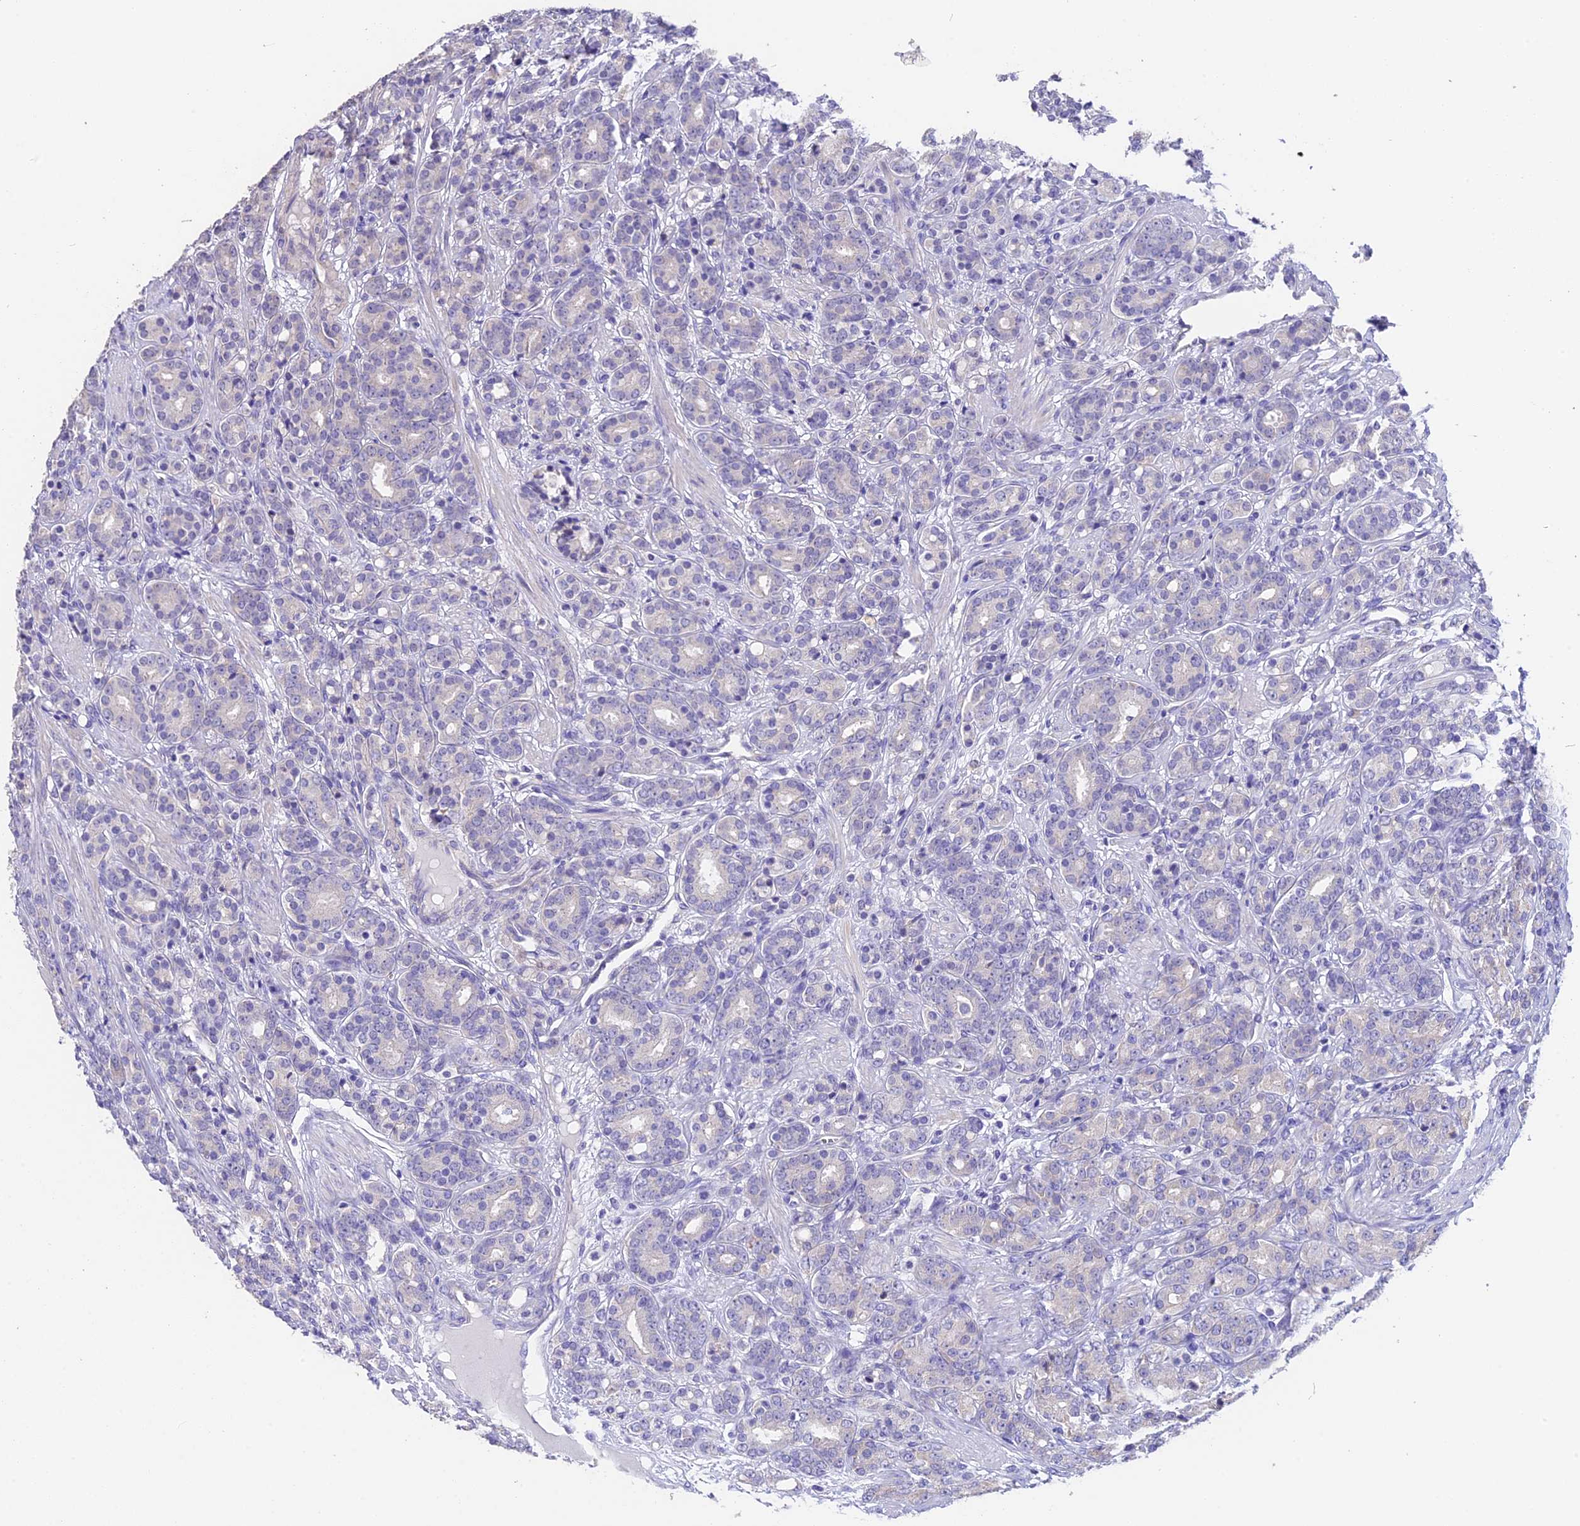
{"staining": {"intensity": "negative", "quantity": "none", "location": "none"}, "tissue": "prostate cancer", "cell_type": "Tumor cells", "image_type": "cancer", "snomed": [{"axis": "morphology", "description": "Adenocarcinoma, High grade"}, {"axis": "topography", "description": "Prostate"}], "caption": "IHC micrograph of human prostate cancer stained for a protein (brown), which displays no expression in tumor cells.", "gene": "TNNC2", "patient": {"sex": "male", "age": 62}}